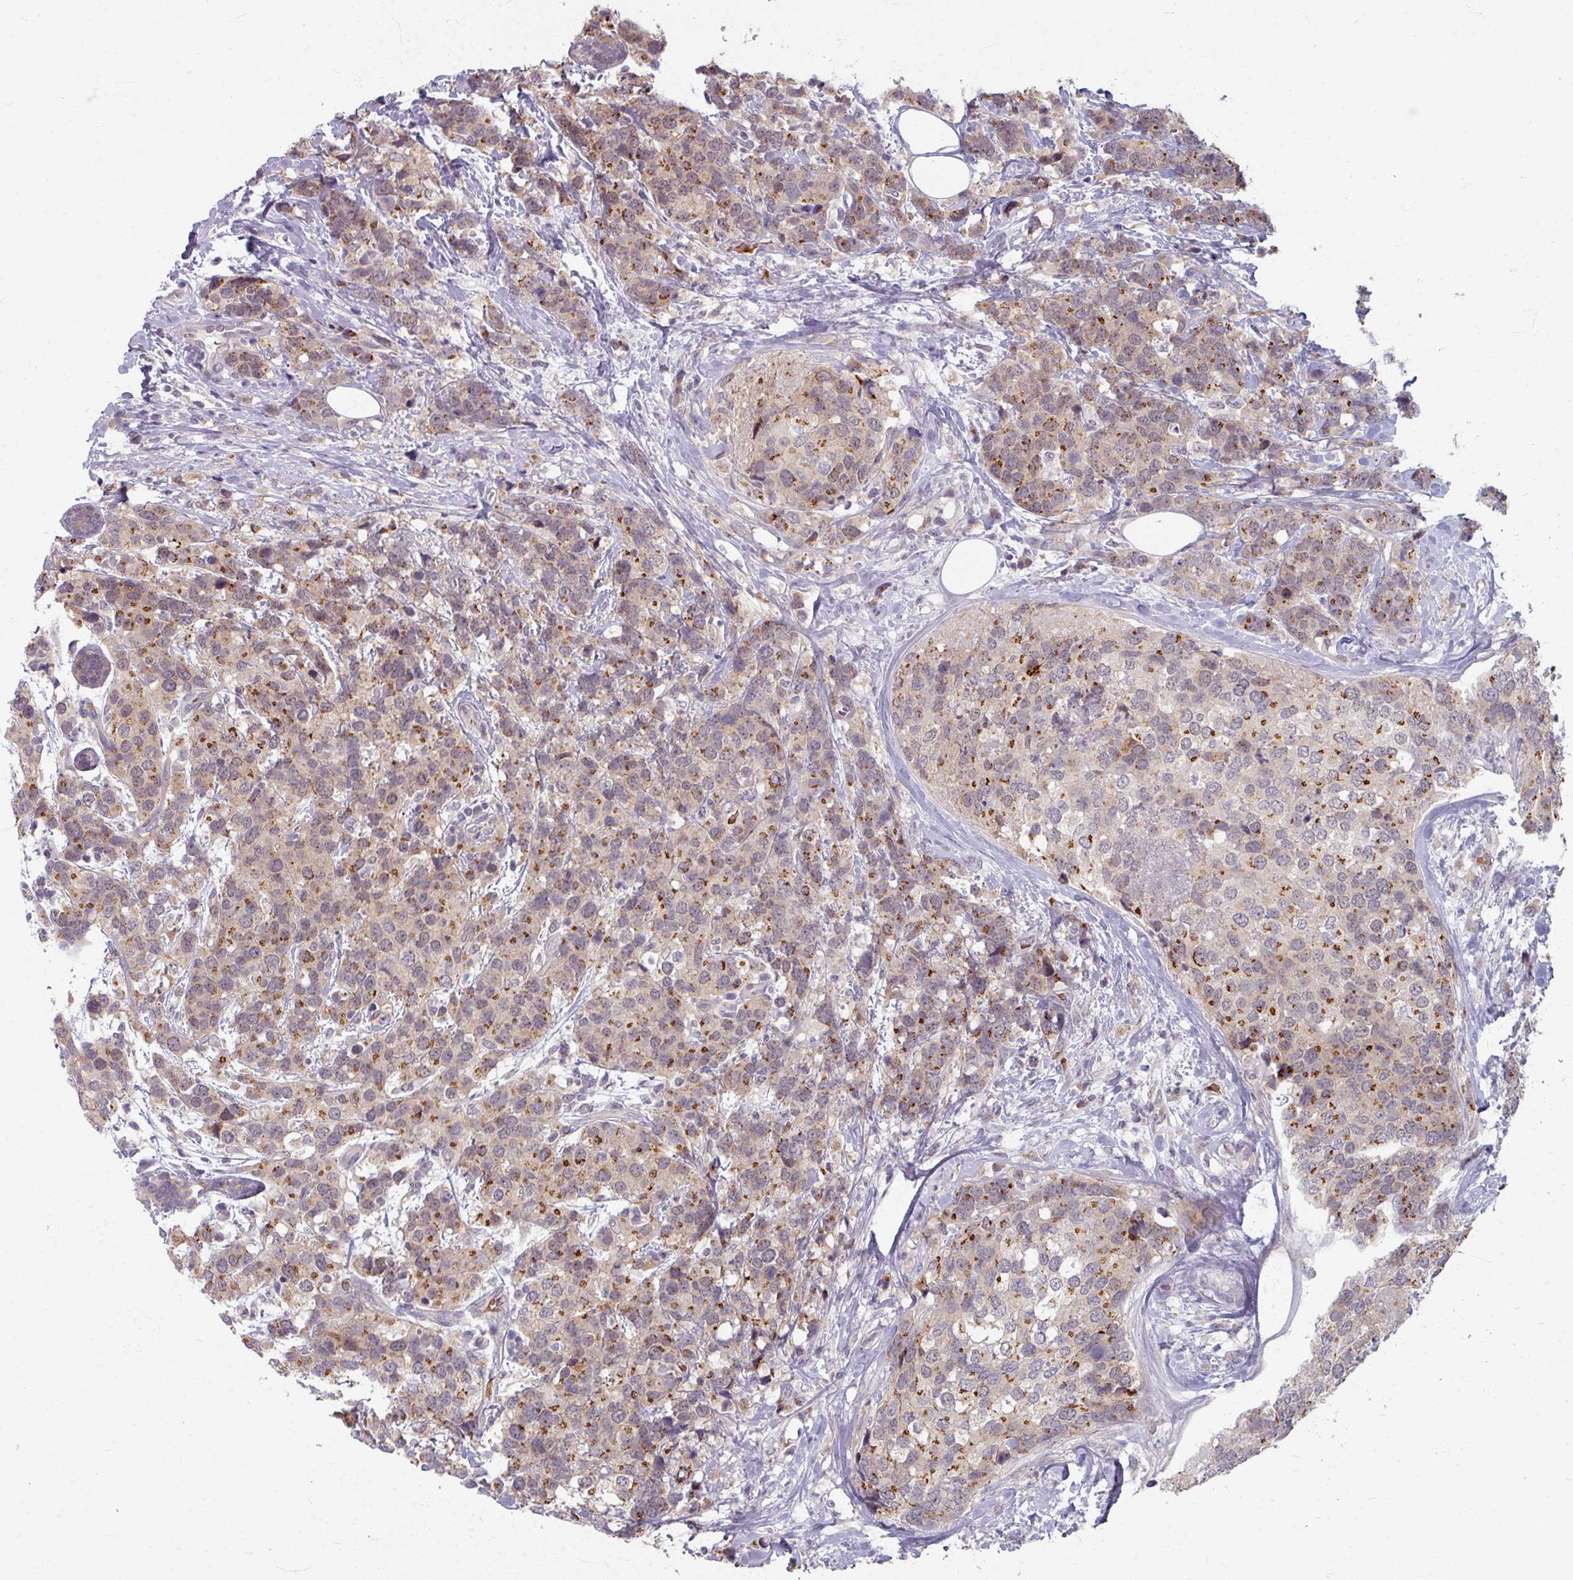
{"staining": {"intensity": "moderate", "quantity": ">75%", "location": "cytoplasmic/membranous"}, "tissue": "breast cancer", "cell_type": "Tumor cells", "image_type": "cancer", "snomed": [{"axis": "morphology", "description": "Lobular carcinoma"}, {"axis": "topography", "description": "Breast"}], "caption": "This is a histology image of IHC staining of breast cancer (lobular carcinoma), which shows moderate expression in the cytoplasmic/membranous of tumor cells.", "gene": "KMT5C", "patient": {"sex": "female", "age": 59}}